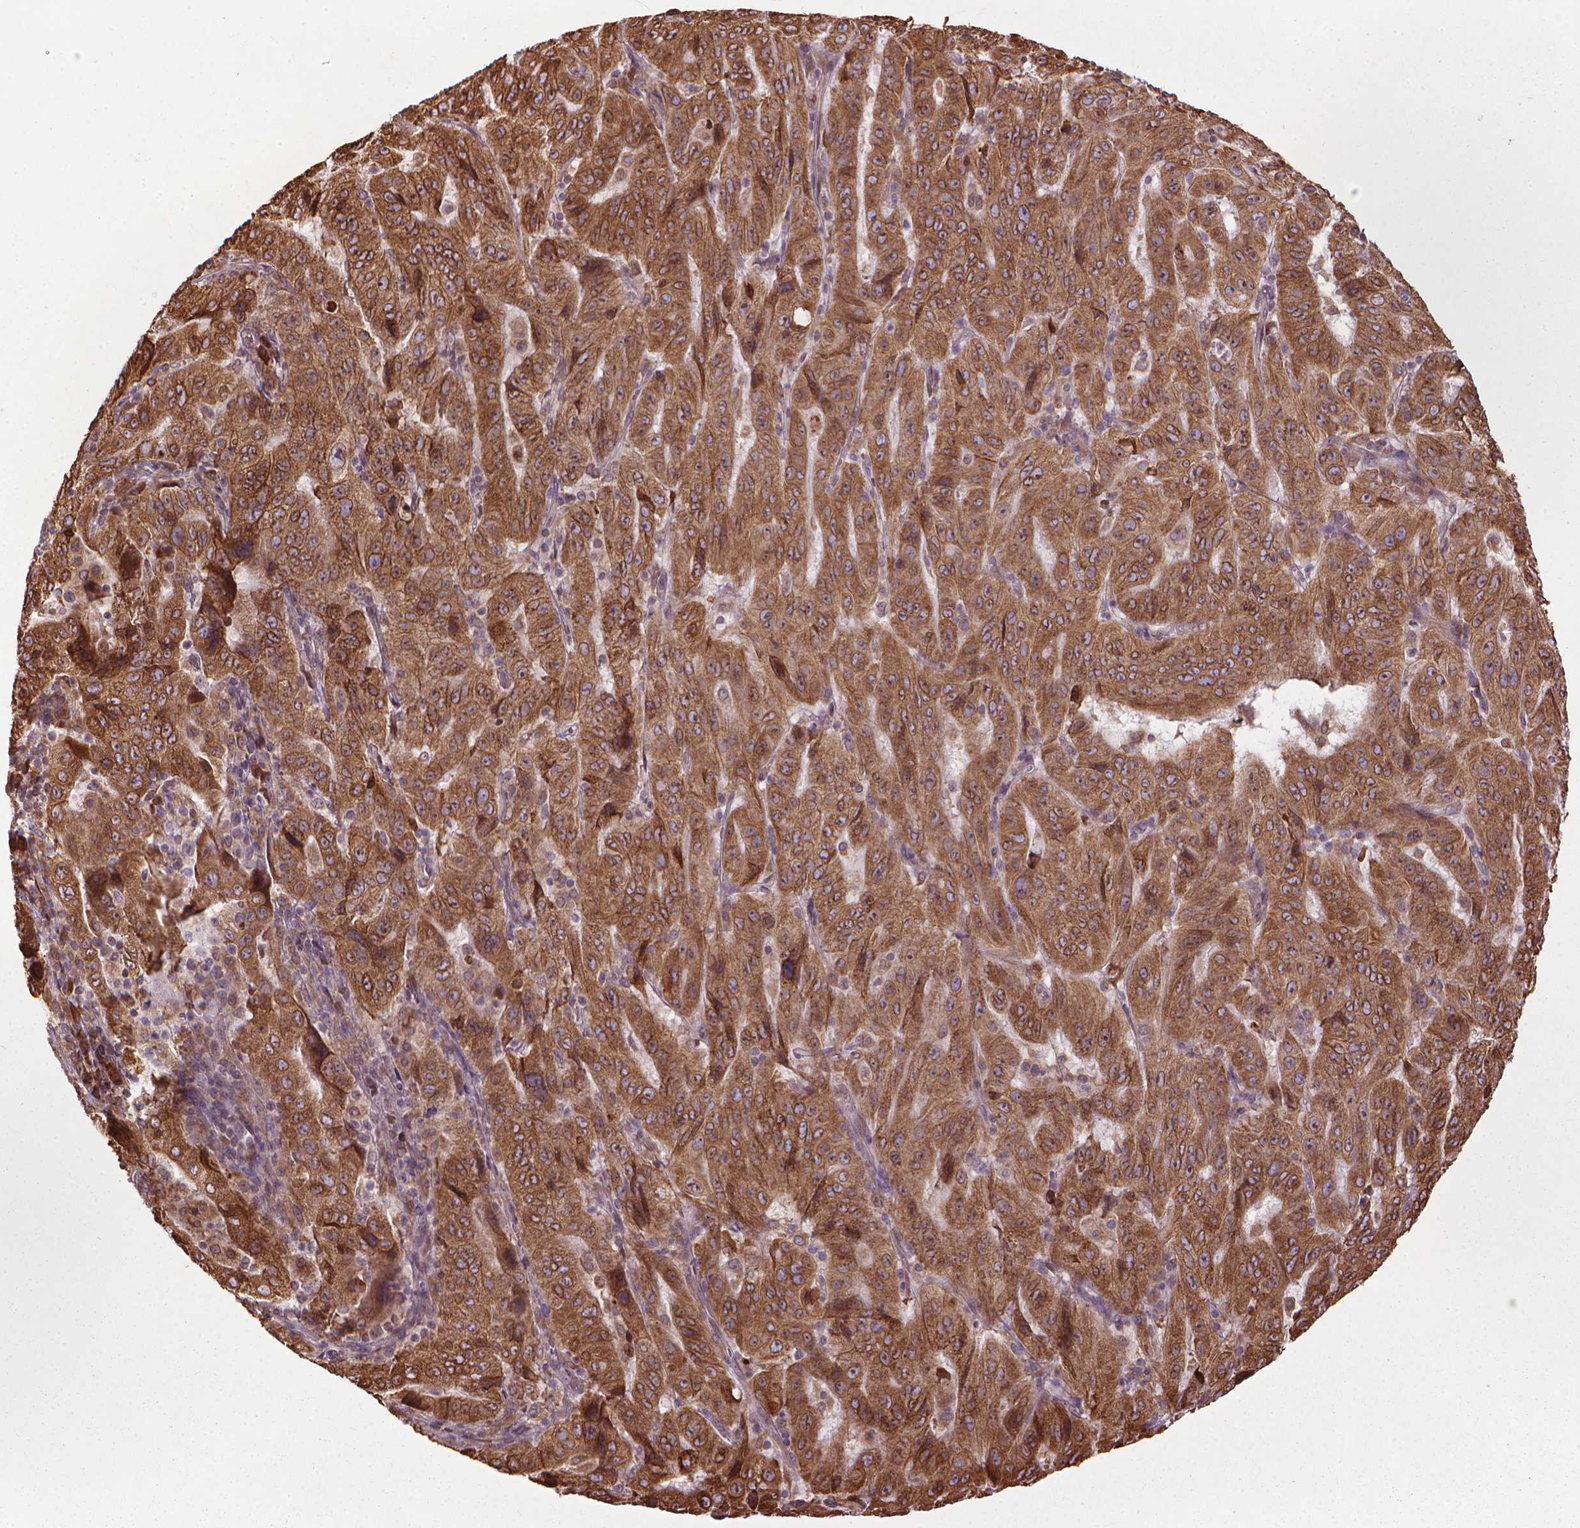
{"staining": {"intensity": "moderate", "quantity": ">75%", "location": "cytoplasmic/membranous"}, "tissue": "pancreatic cancer", "cell_type": "Tumor cells", "image_type": "cancer", "snomed": [{"axis": "morphology", "description": "Adenocarcinoma, NOS"}, {"axis": "topography", "description": "Pancreas"}], "caption": "This histopathology image exhibits pancreatic adenocarcinoma stained with immunohistochemistry to label a protein in brown. The cytoplasmic/membranous of tumor cells show moderate positivity for the protein. Nuclei are counter-stained blue.", "gene": "GAS1", "patient": {"sex": "male", "age": 63}}